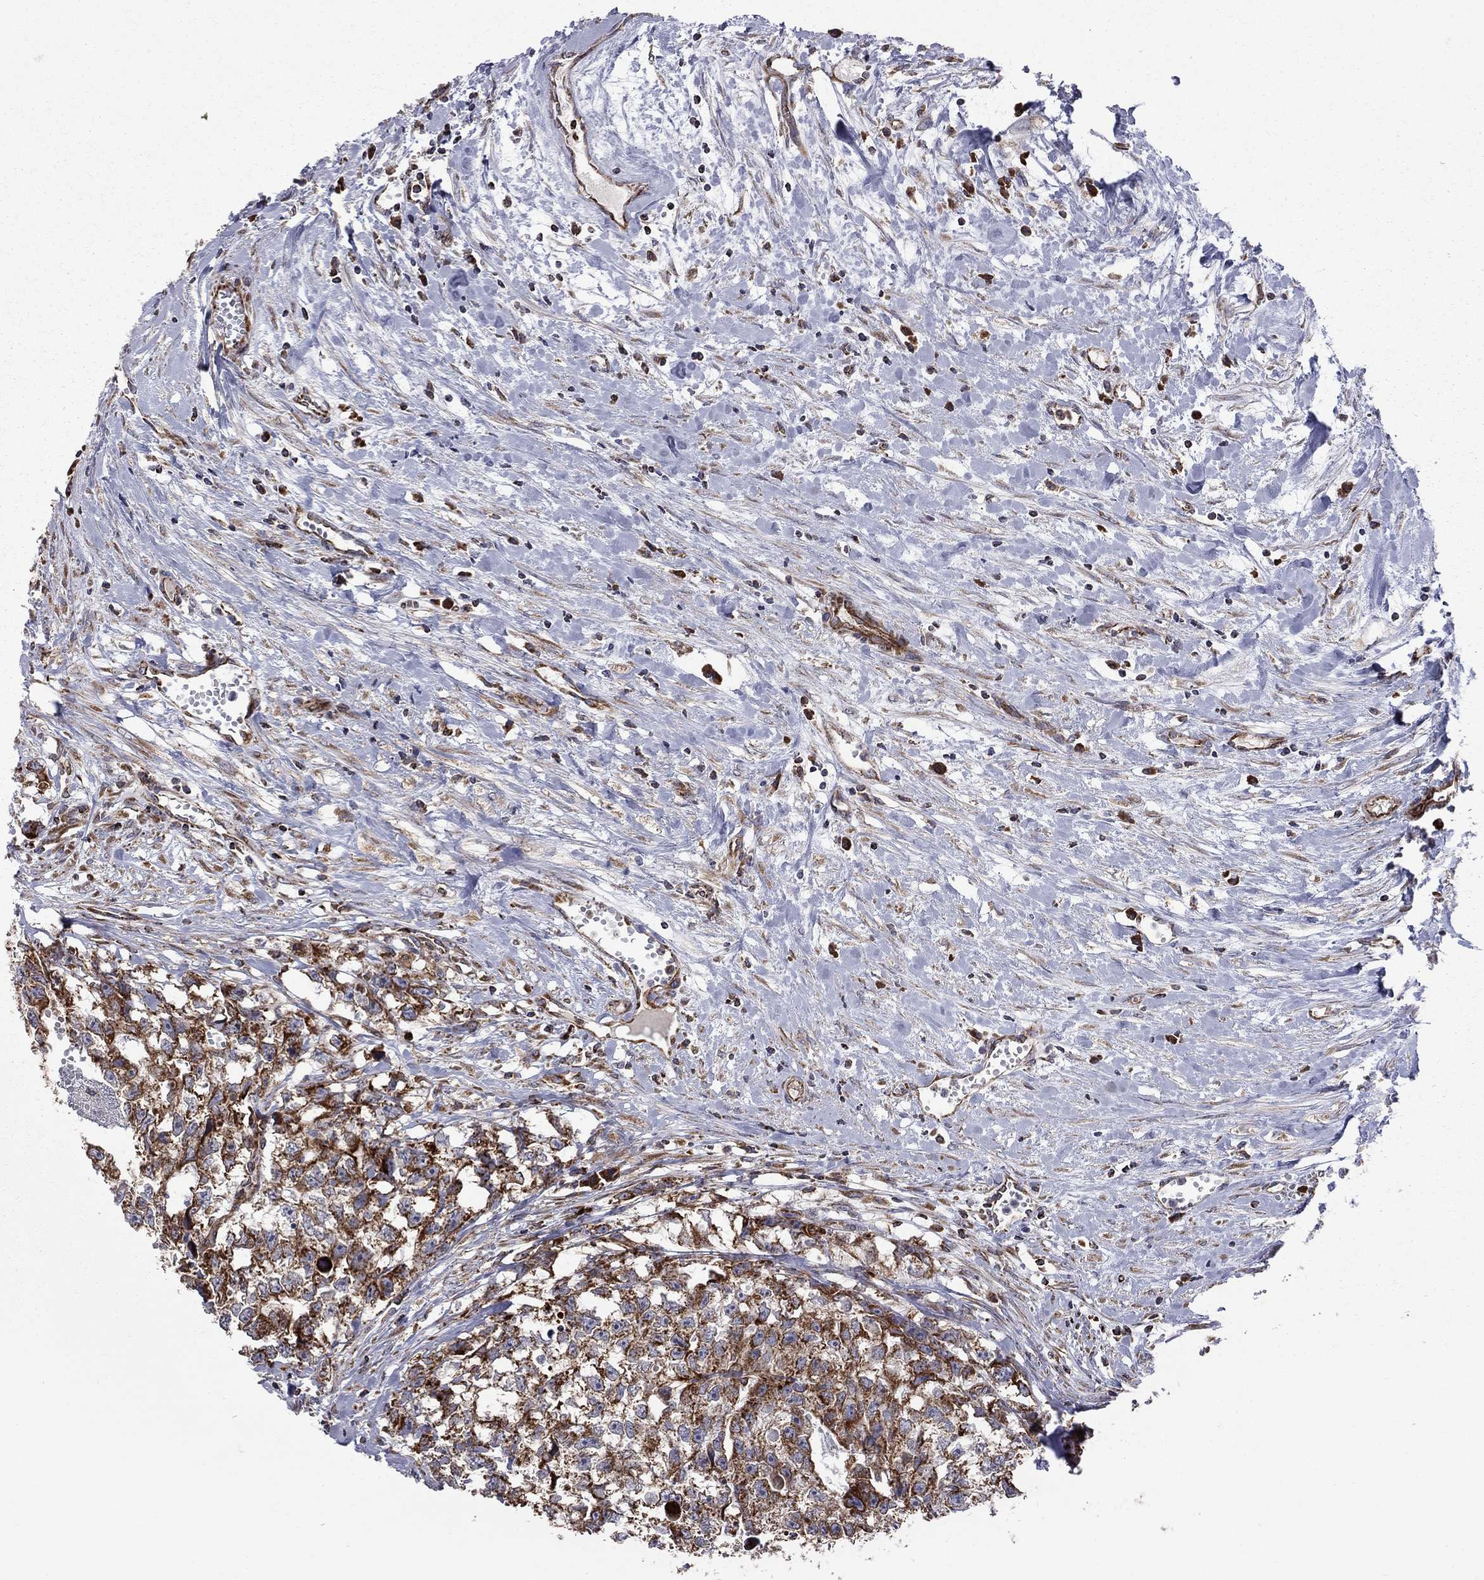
{"staining": {"intensity": "strong", "quantity": ">75%", "location": "cytoplasmic/membranous"}, "tissue": "testis cancer", "cell_type": "Tumor cells", "image_type": "cancer", "snomed": [{"axis": "morphology", "description": "Carcinoma, Embryonal, NOS"}, {"axis": "morphology", "description": "Teratoma, malignant, NOS"}, {"axis": "topography", "description": "Testis"}], "caption": "Tumor cells reveal high levels of strong cytoplasmic/membranous staining in approximately >75% of cells in testis embryonal carcinoma.", "gene": "CLPTM1", "patient": {"sex": "male", "age": 44}}